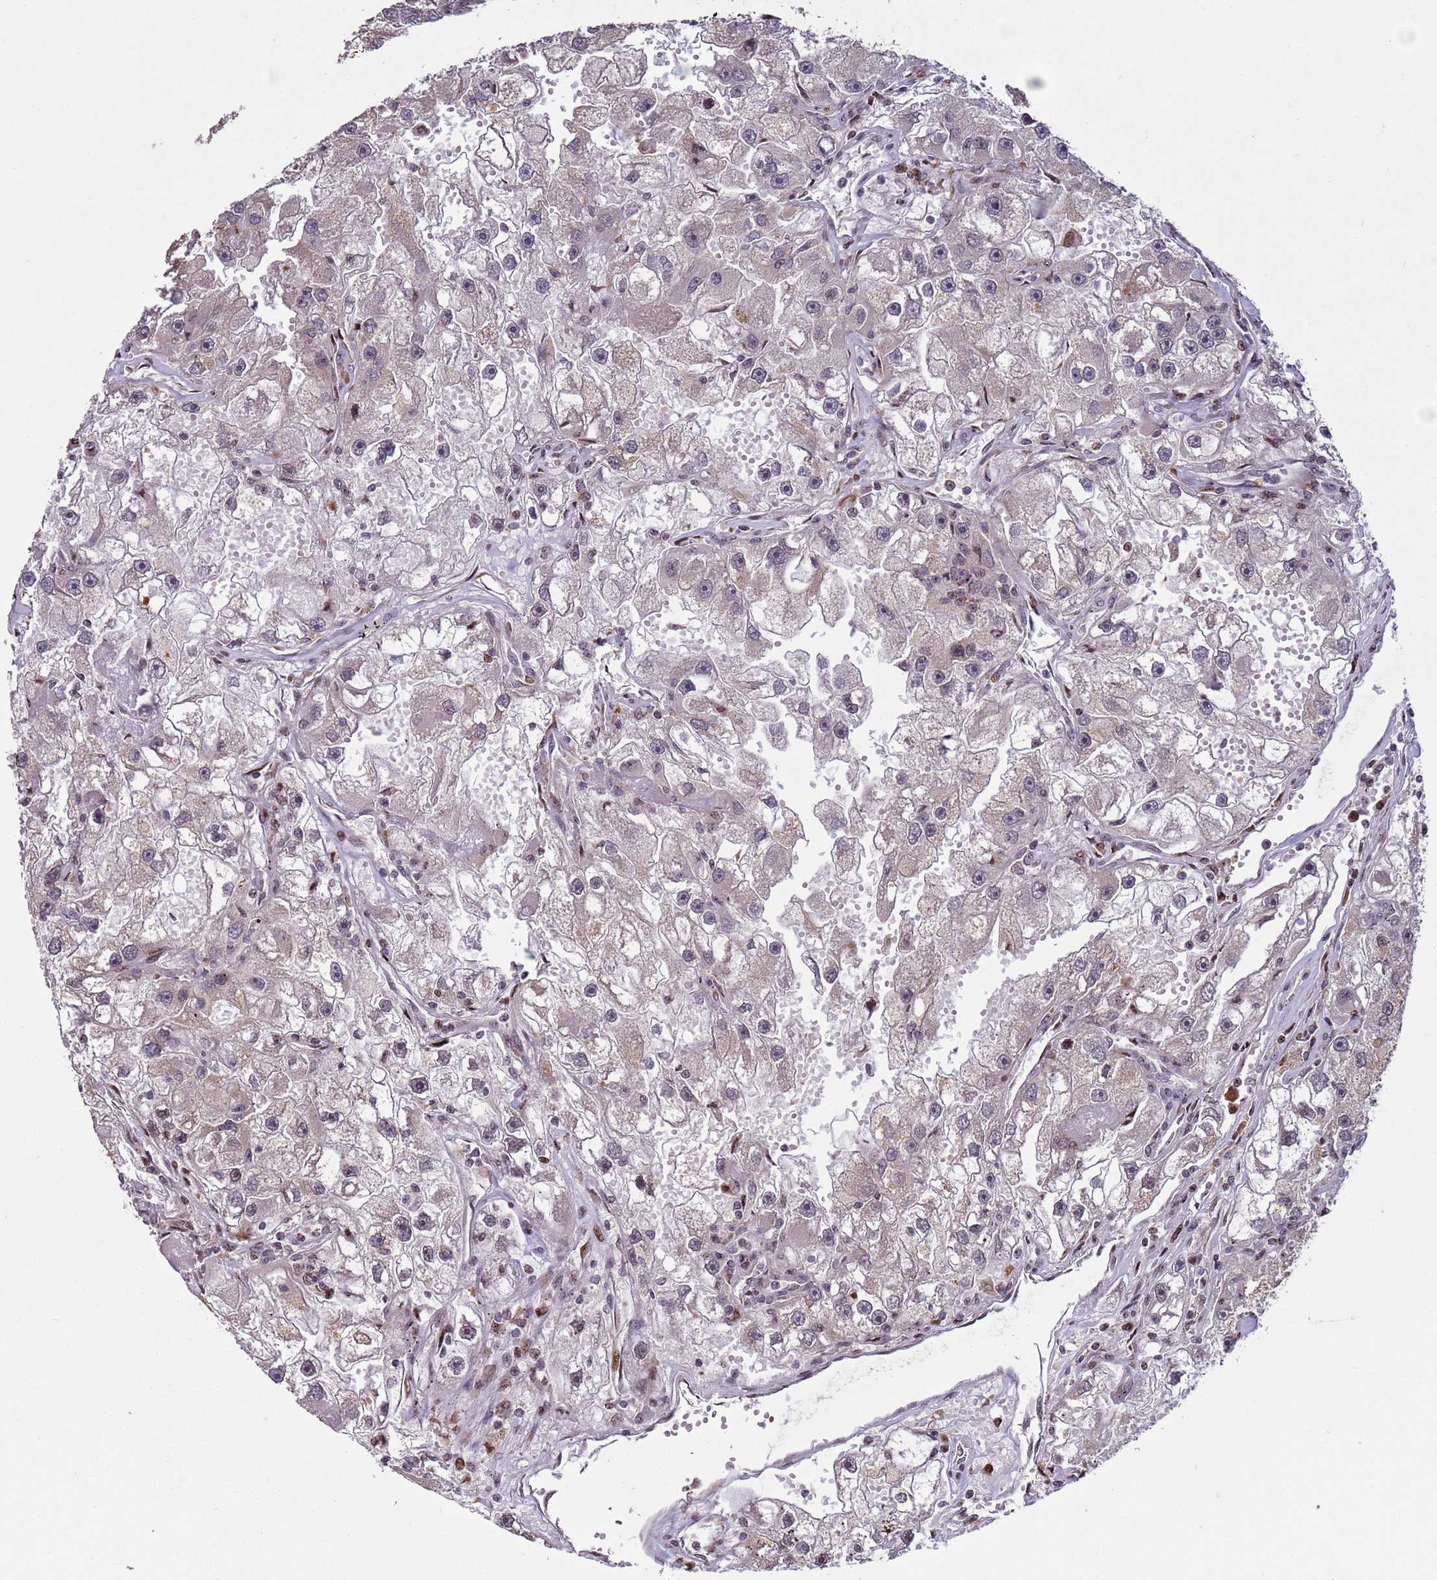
{"staining": {"intensity": "weak", "quantity": "<25%", "location": "nuclear"}, "tissue": "renal cancer", "cell_type": "Tumor cells", "image_type": "cancer", "snomed": [{"axis": "morphology", "description": "Adenocarcinoma, NOS"}, {"axis": "topography", "description": "Kidney"}], "caption": "There is no significant expression in tumor cells of adenocarcinoma (renal).", "gene": "HGH1", "patient": {"sex": "male", "age": 63}}